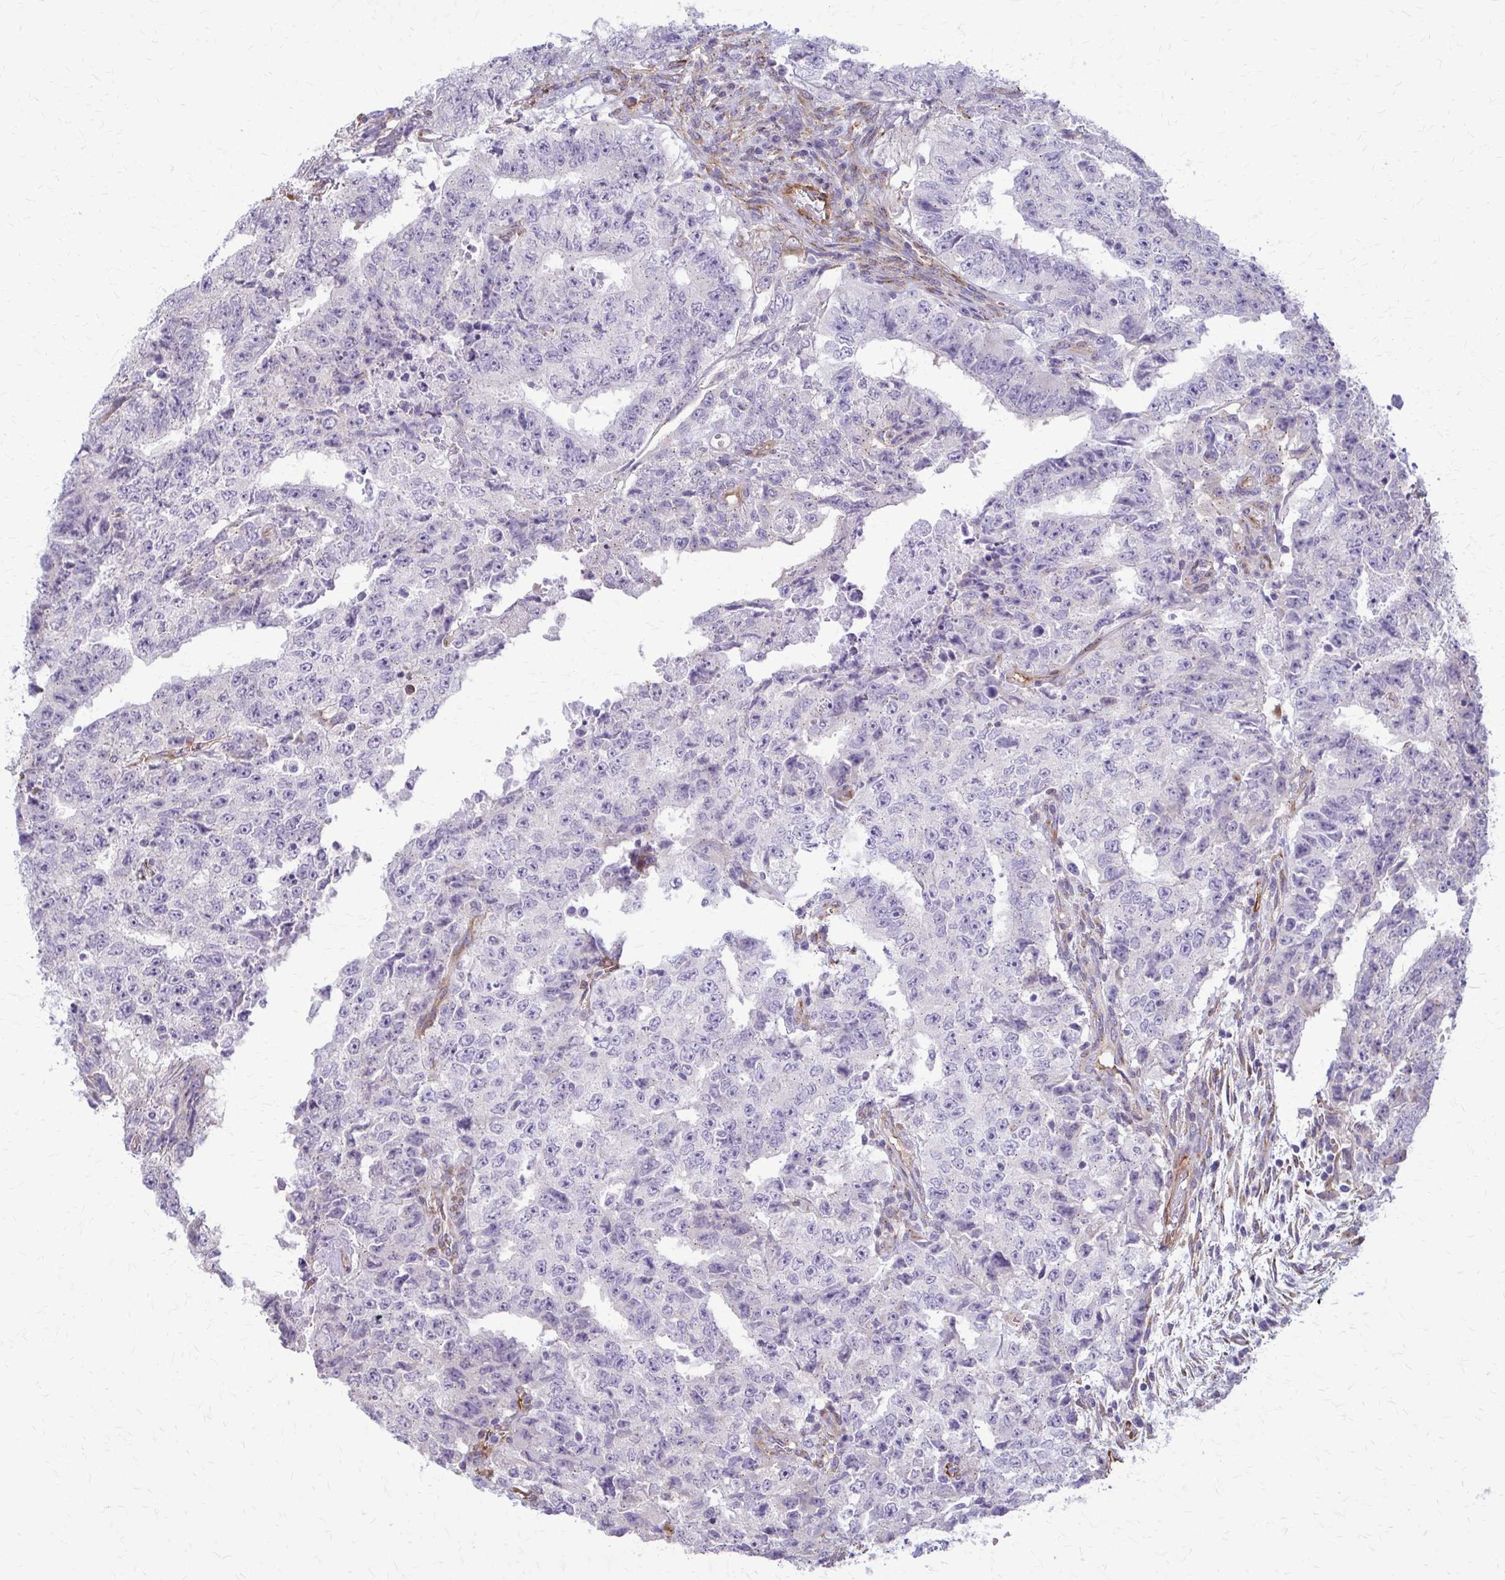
{"staining": {"intensity": "negative", "quantity": "none", "location": "none"}, "tissue": "testis cancer", "cell_type": "Tumor cells", "image_type": "cancer", "snomed": [{"axis": "morphology", "description": "Carcinoma, Embryonal, NOS"}, {"axis": "topography", "description": "Testis"}], "caption": "Tumor cells are negative for brown protein staining in embryonal carcinoma (testis).", "gene": "DEPP1", "patient": {"sex": "male", "age": 24}}